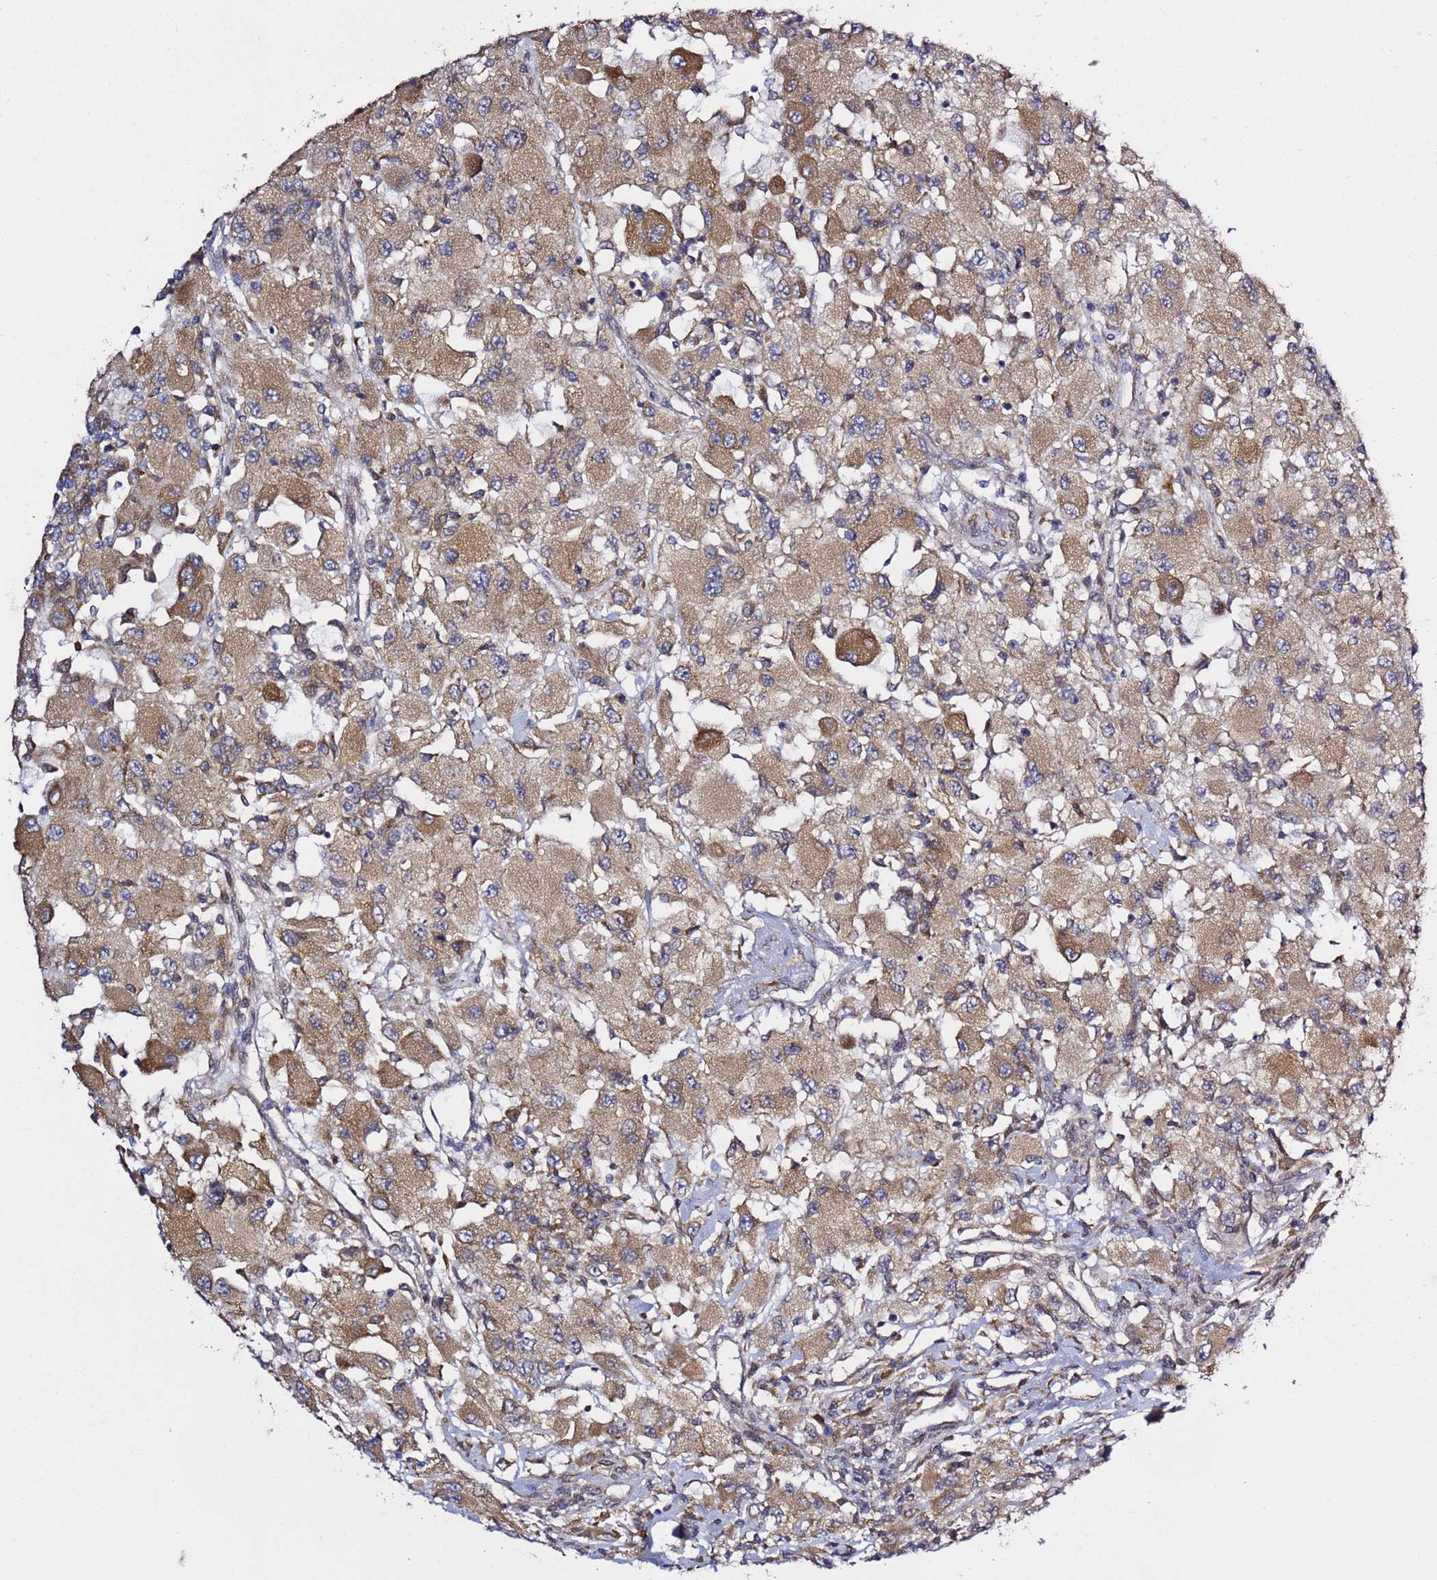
{"staining": {"intensity": "moderate", "quantity": ">75%", "location": "cytoplasmic/membranous"}, "tissue": "renal cancer", "cell_type": "Tumor cells", "image_type": "cancer", "snomed": [{"axis": "morphology", "description": "Adenocarcinoma, NOS"}, {"axis": "topography", "description": "Kidney"}], "caption": "Renal cancer (adenocarcinoma) stained for a protein (brown) displays moderate cytoplasmic/membranous positive positivity in about >75% of tumor cells.", "gene": "PRKAB2", "patient": {"sex": "female", "age": 67}}